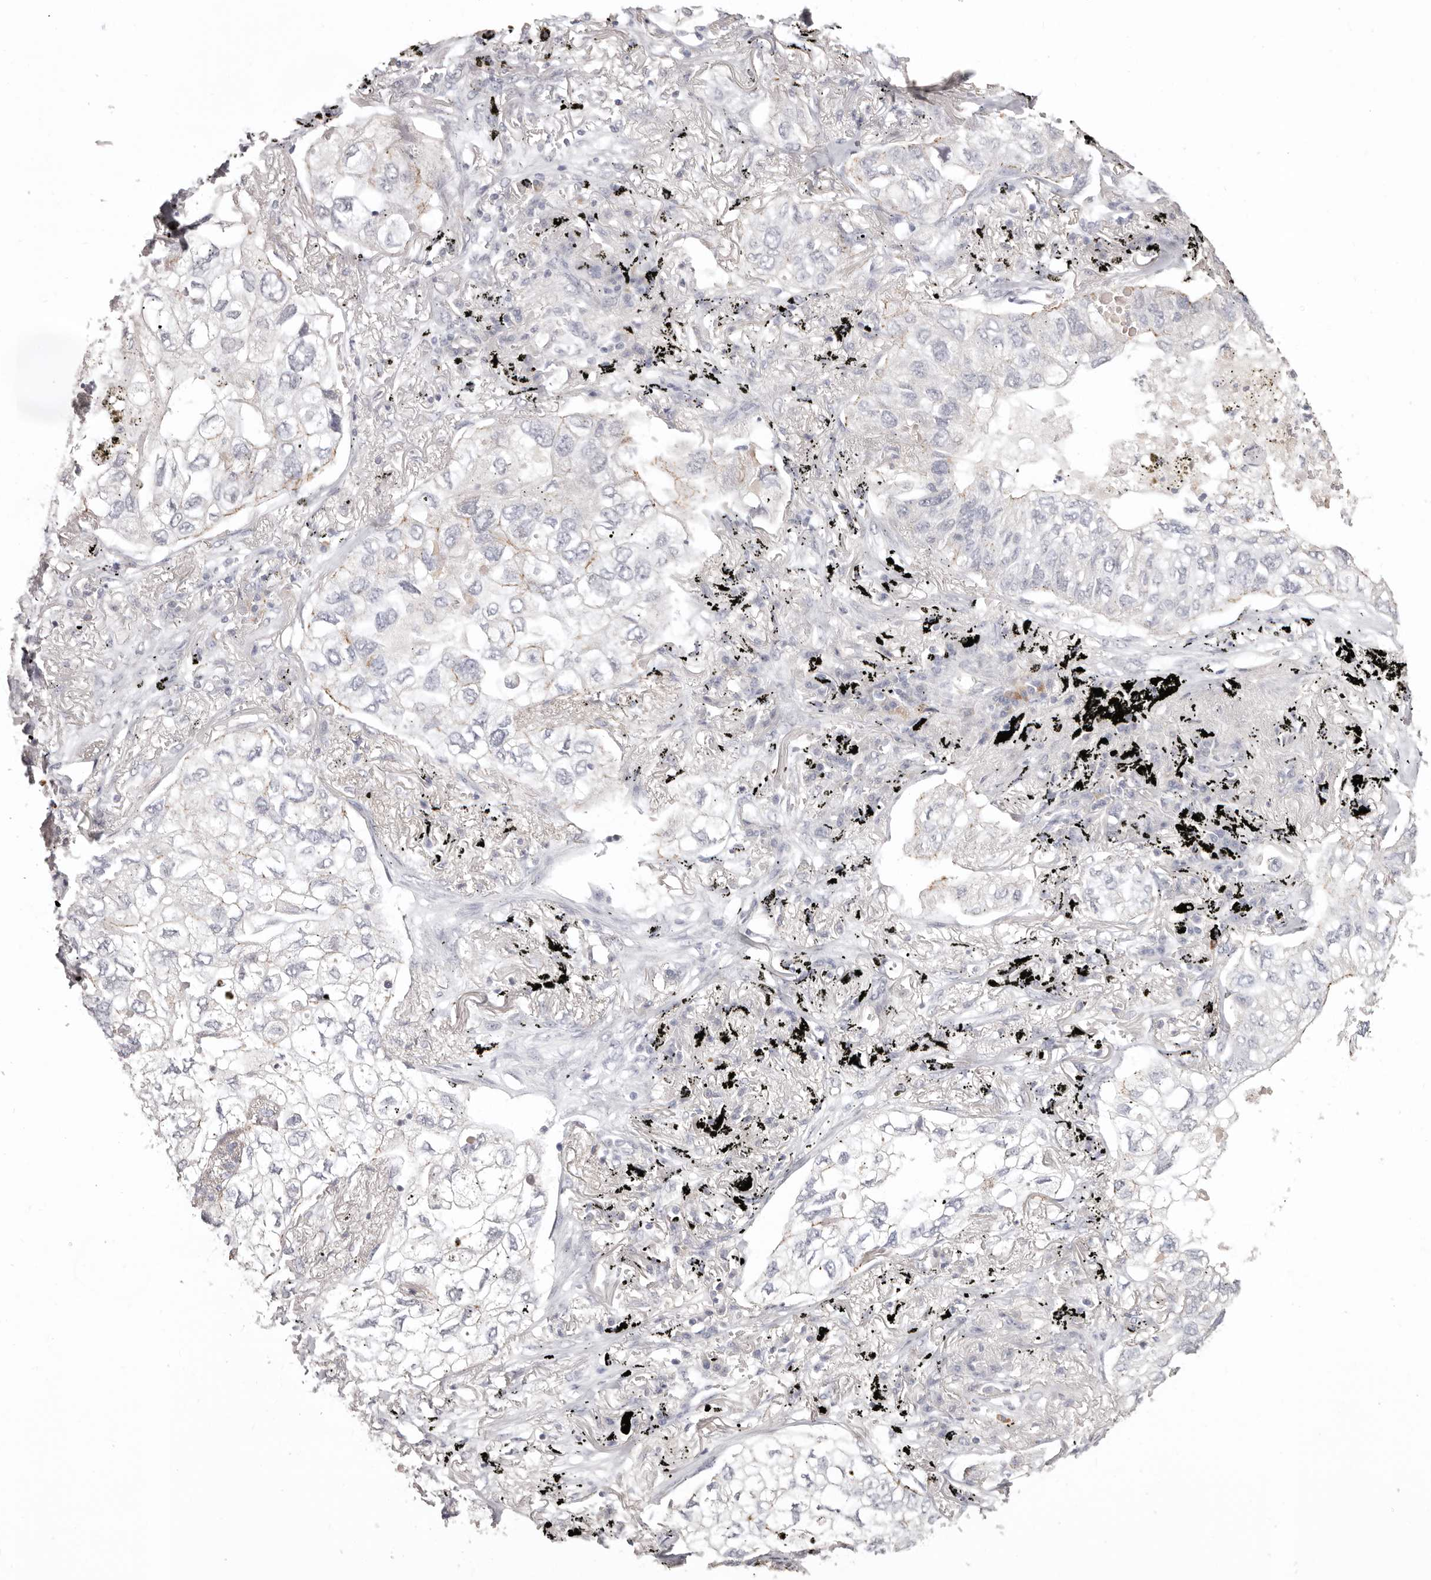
{"staining": {"intensity": "negative", "quantity": "none", "location": "none"}, "tissue": "lung cancer", "cell_type": "Tumor cells", "image_type": "cancer", "snomed": [{"axis": "morphology", "description": "Adenocarcinoma, NOS"}, {"axis": "topography", "description": "Lung"}], "caption": "Immunohistochemistry photomicrograph of neoplastic tissue: lung cancer (adenocarcinoma) stained with DAB (3,3'-diaminobenzidine) exhibits no significant protein staining in tumor cells.", "gene": "PCDHB6", "patient": {"sex": "male", "age": 65}}